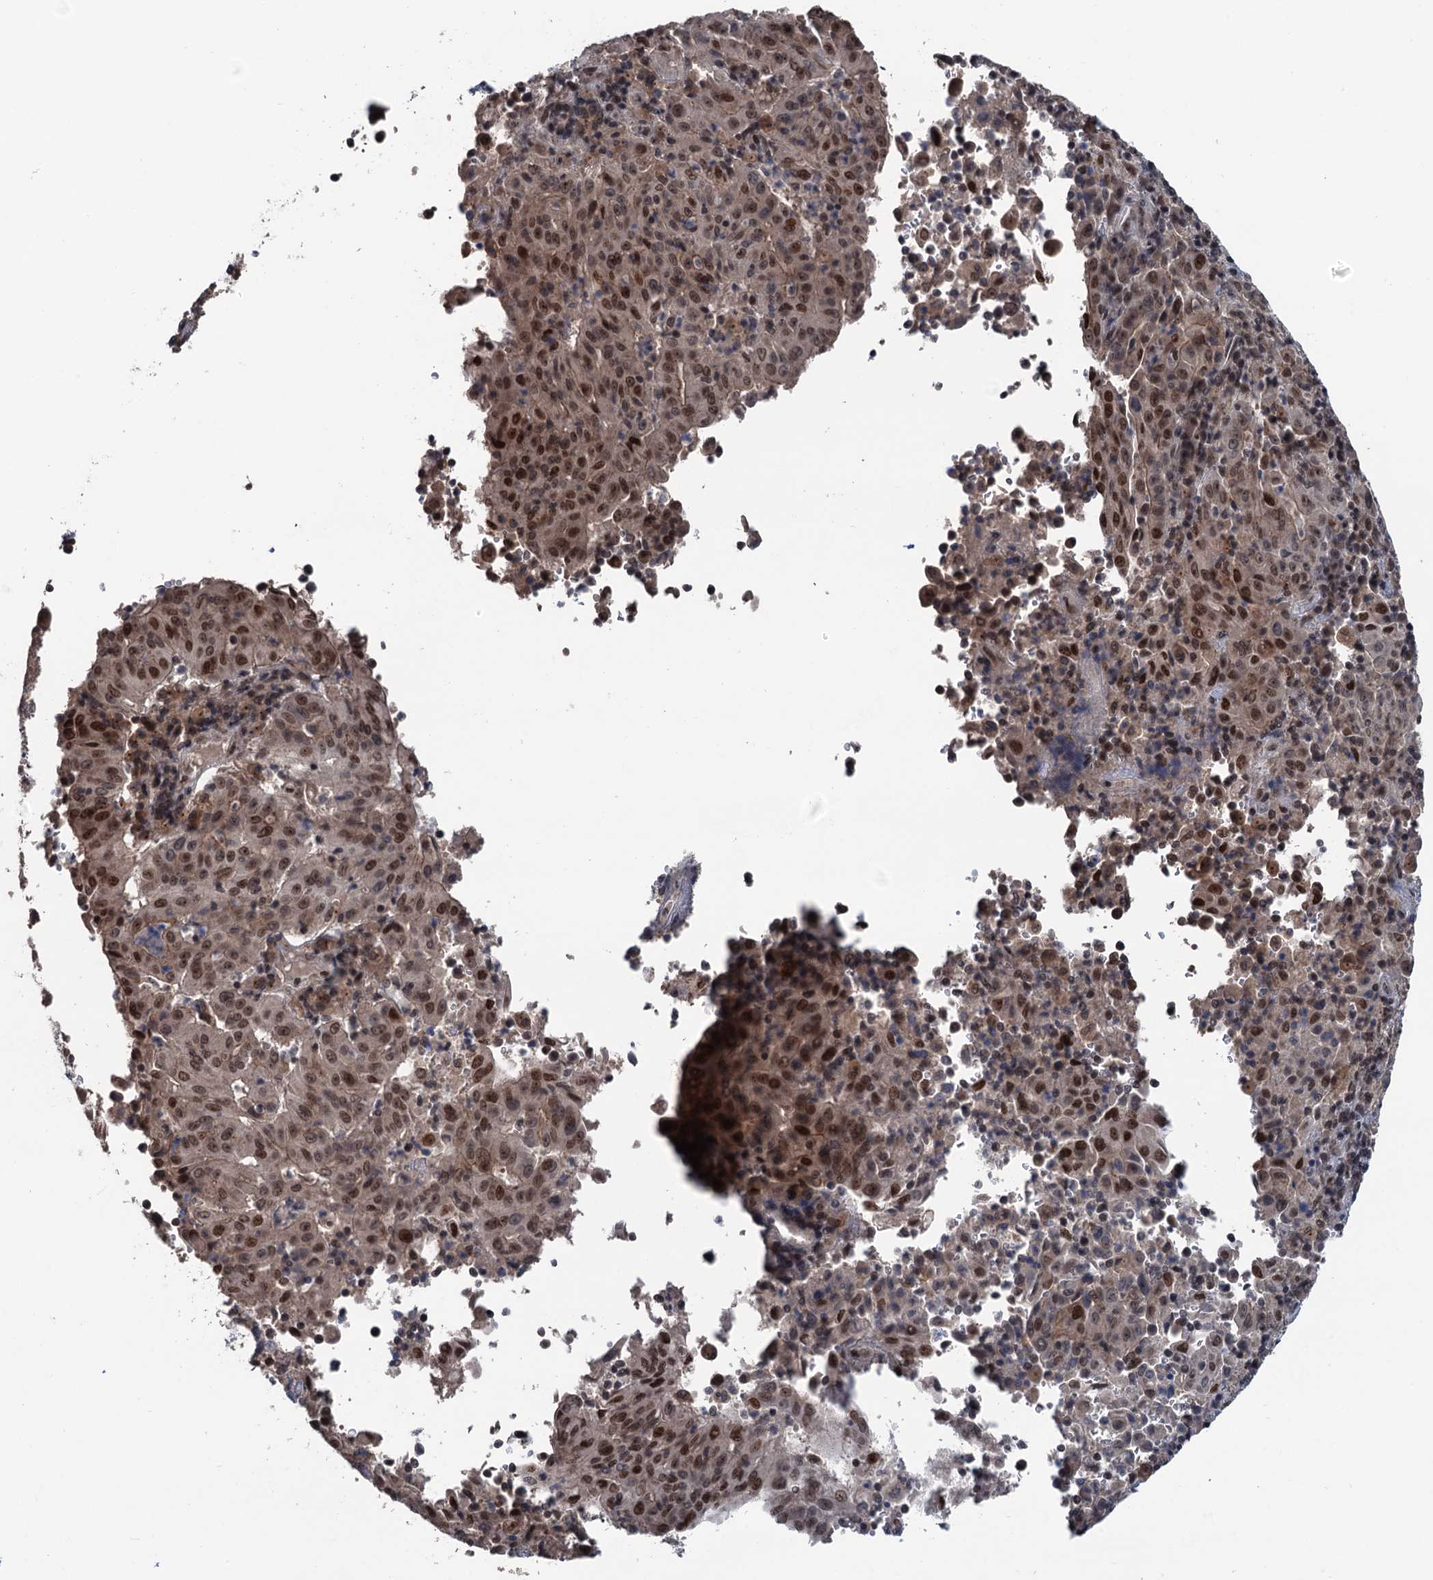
{"staining": {"intensity": "moderate", "quantity": ">75%", "location": "nuclear"}, "tissue": "pancreatic cancer", "cell_type": "Tumor cells", "image_type": "cancer", "snomed": [{"axis": "morphology", "description": "Adenocarcinoma, NOS"}, {"axis": "topography", "description": "Pancreas"}], "caption": "The photomicrograph reveals staining of pancreatic adenocarcinoma, revealing moderate nuclear protein expression (brown color) within tumor cells. (DAB IHC, brown staining for protein, blue staining for nuclei).", "gene": "RASSF4", "patient": {"sex": "male", "age": 51}}